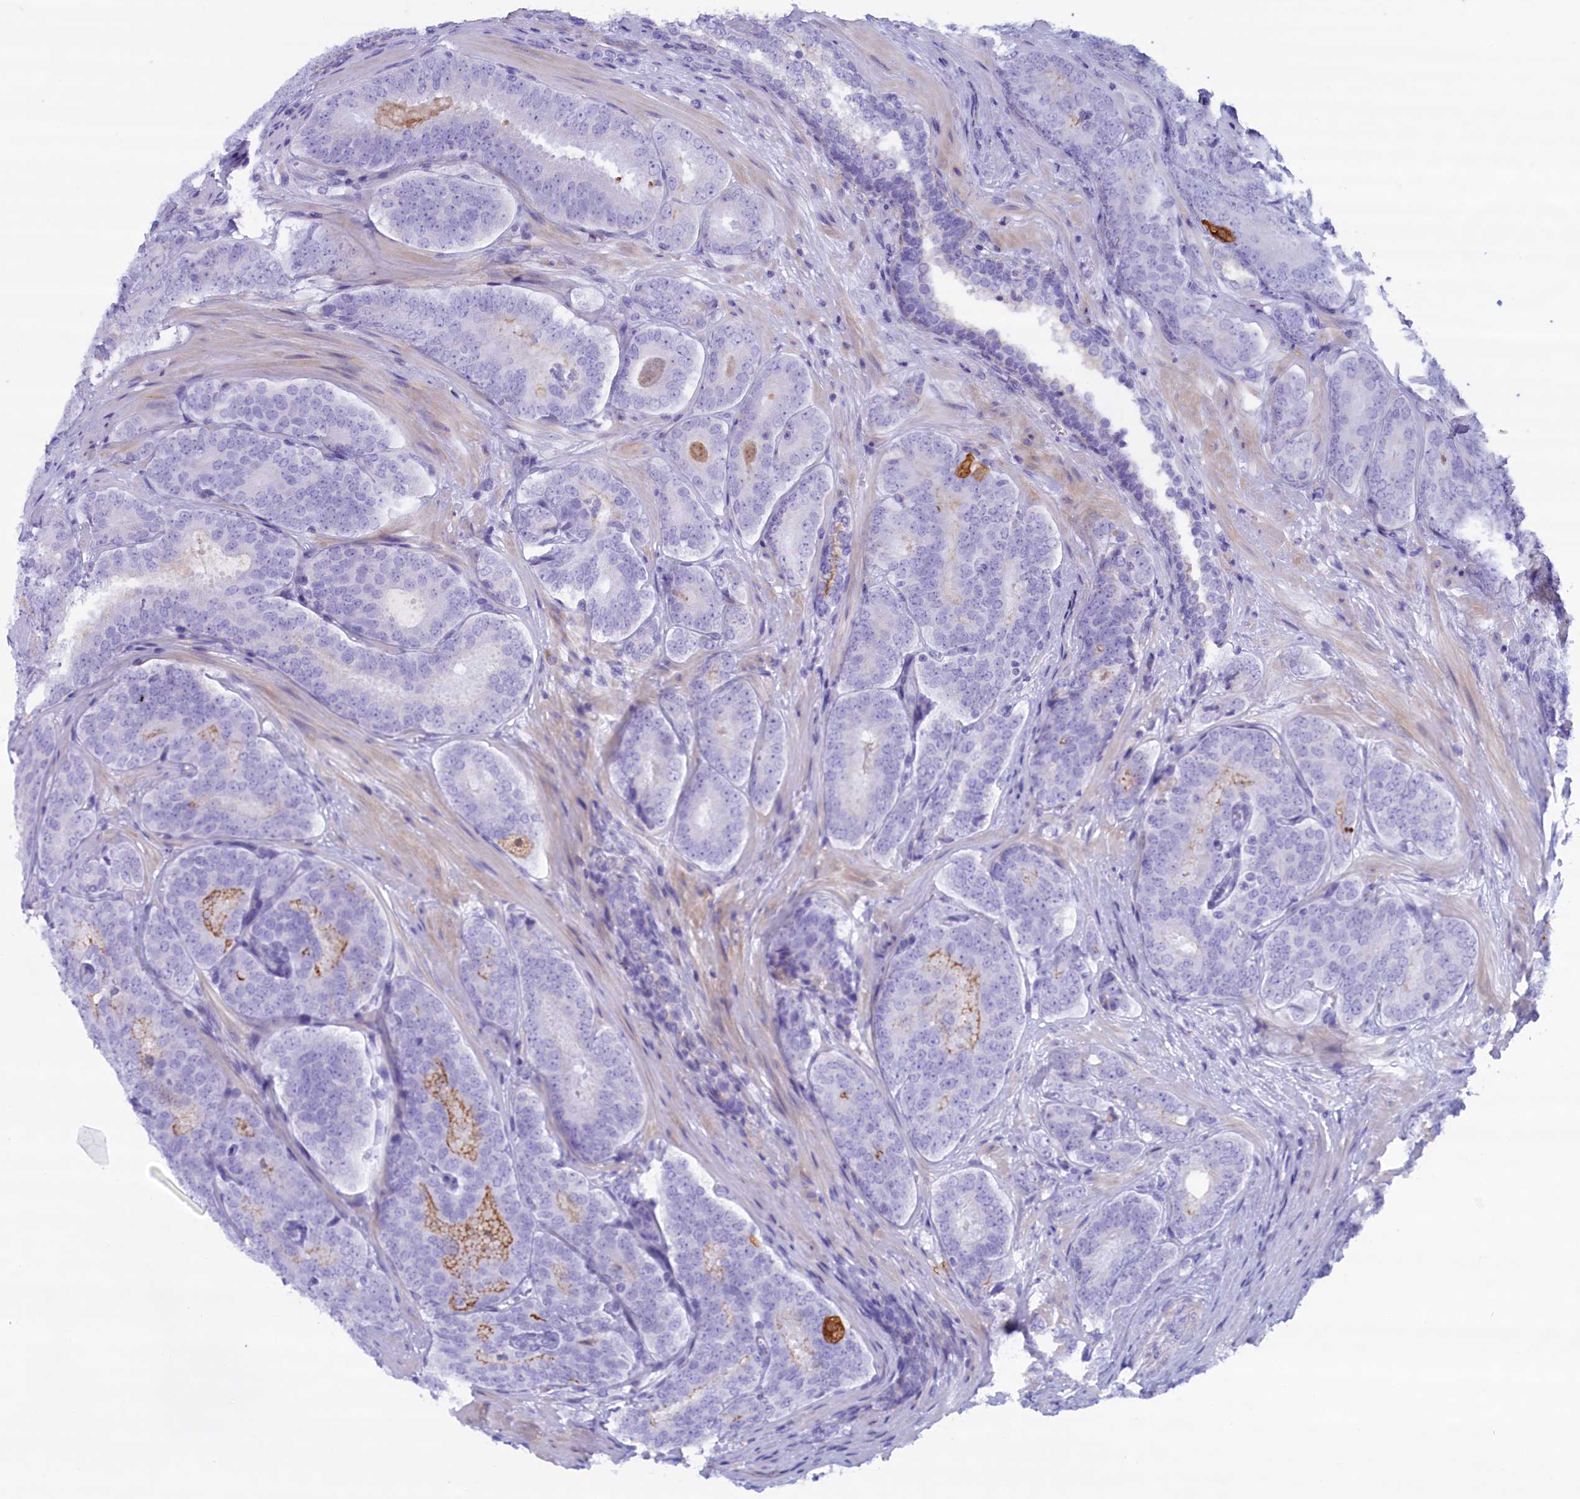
{"staining": {"intensity": "negative", "quantity": "none", "location": "none"}, "tissue": "prostate cancer", "cell_type": "Tumor cells", "image_type": "cancer", "snomed": [{"axis": "morphology", "description": "Adenocarcinoma, High grade"}, {"axis": "topography", "description": "Prostate"}], "caption": "DAB (3,3'-diaminobenzidine) immunohistochemical staining of adenocarcinoma (high-grade) (prostate) reveals no significant positivity in tumor cells.", "gene": "MPV17L2", "patient": {"sex": "male", "age": 63}}